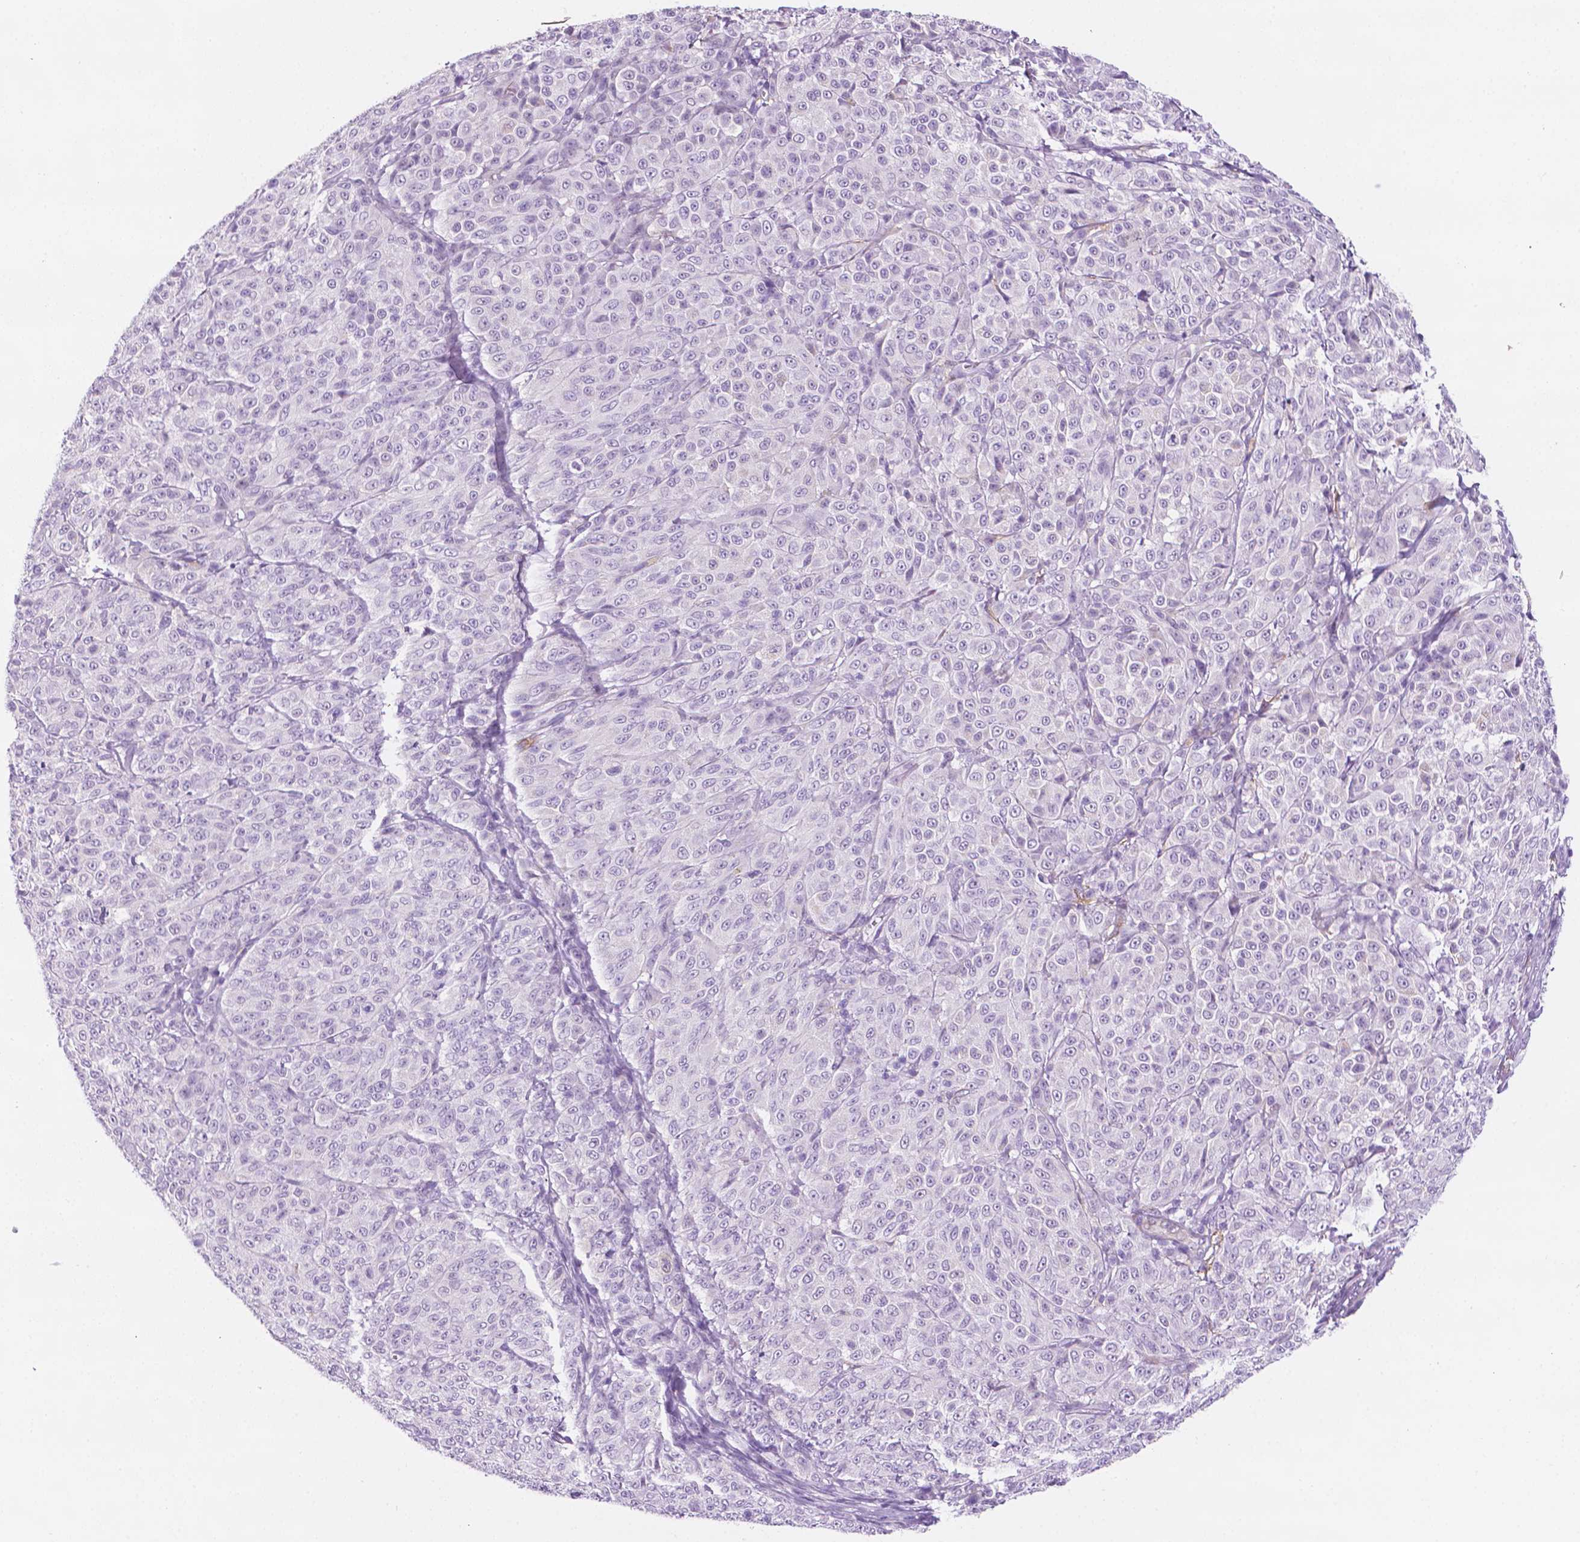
{"staining": {"intensity": "negative", "quantity": "none", "location": "none"}, "tissue": "melanoma", "cell_type": "Tumor cells", "image_type": "cancer", "snomed": [{"axis": "morphology", "description": "Malignant melanoma, NOS"}, {"axis": "topography", "description": "Skin"}], "caption": "DAB (3,3'-diaminobenzidine) immunohistochemical staining of human malignant melanoma displays no significant expression in tumor cells.", "gene": "PPL", "patient": {"sex": "male", "age": 89}}